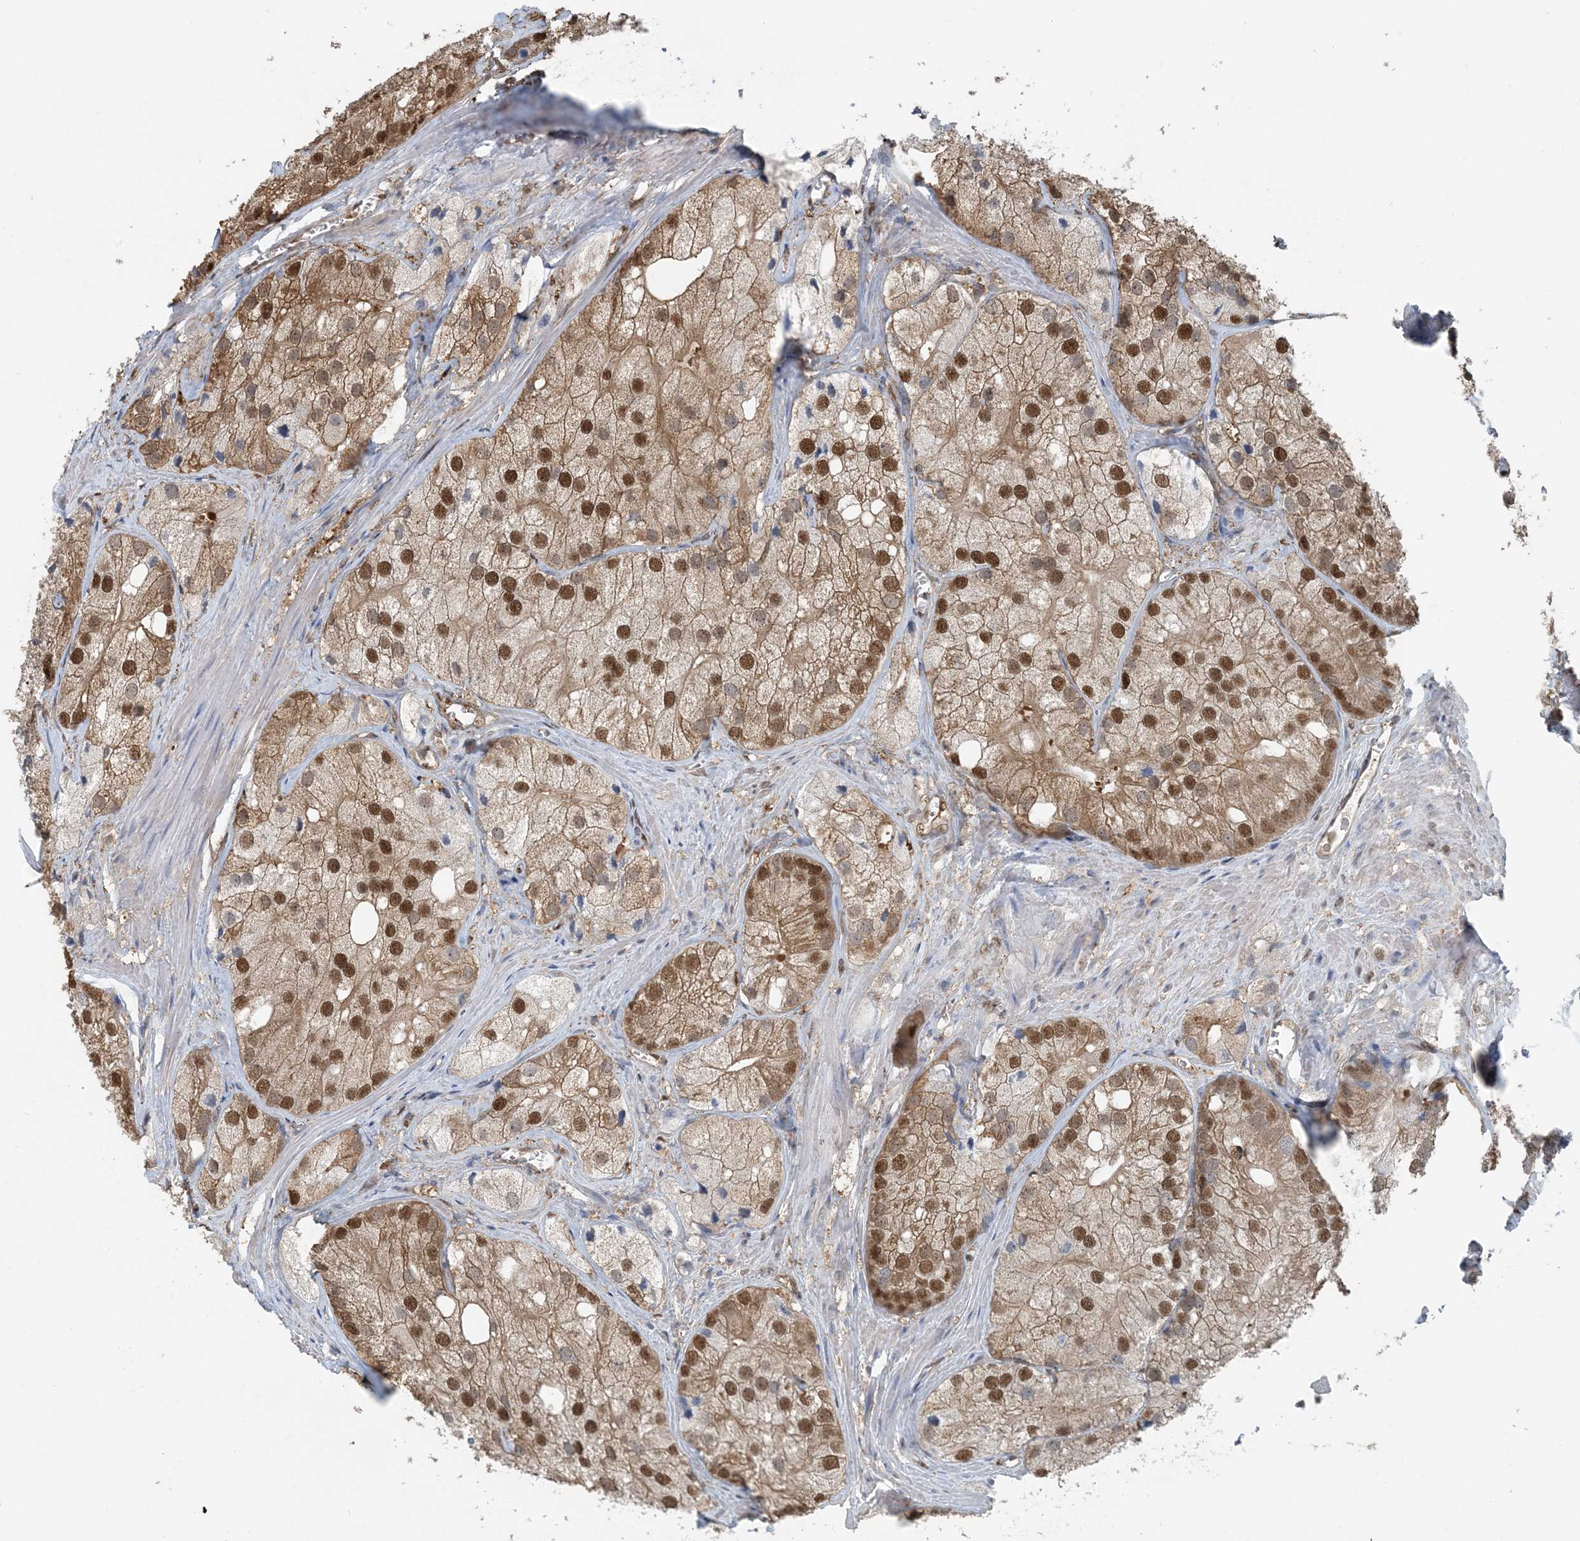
{"staining": {"intensity": "moderate", "quantity": ">75%", "location": "cytoplasmic/membranous,nuclear"}, "tissue": "prostate cancer", "cell_type": "Tumor cells", "image_type": "cancer", "snomed": [{"axis": "morphology", "description": "Adenocarcinoma, Low grade"}, {"axis": "topography", "description": "Prostate"}], "caption": "IHC staining of adenocarcinoma (low-grade) (prostate), which demonstrates medium levels of moderate cytoplasmic/membranous and nuclear staining in about >75% of tumor cells indicating moderate cytoplasmic/membranous and nuclear protein staining. The staining was performed using DAB (3,3'-diaminobenzidine) (brown) for protein detection and nuclei were counterstained in hematoxylin (blue).", "gene": "HIKESHI", "patient": {"sex": "male", "age": 69}}